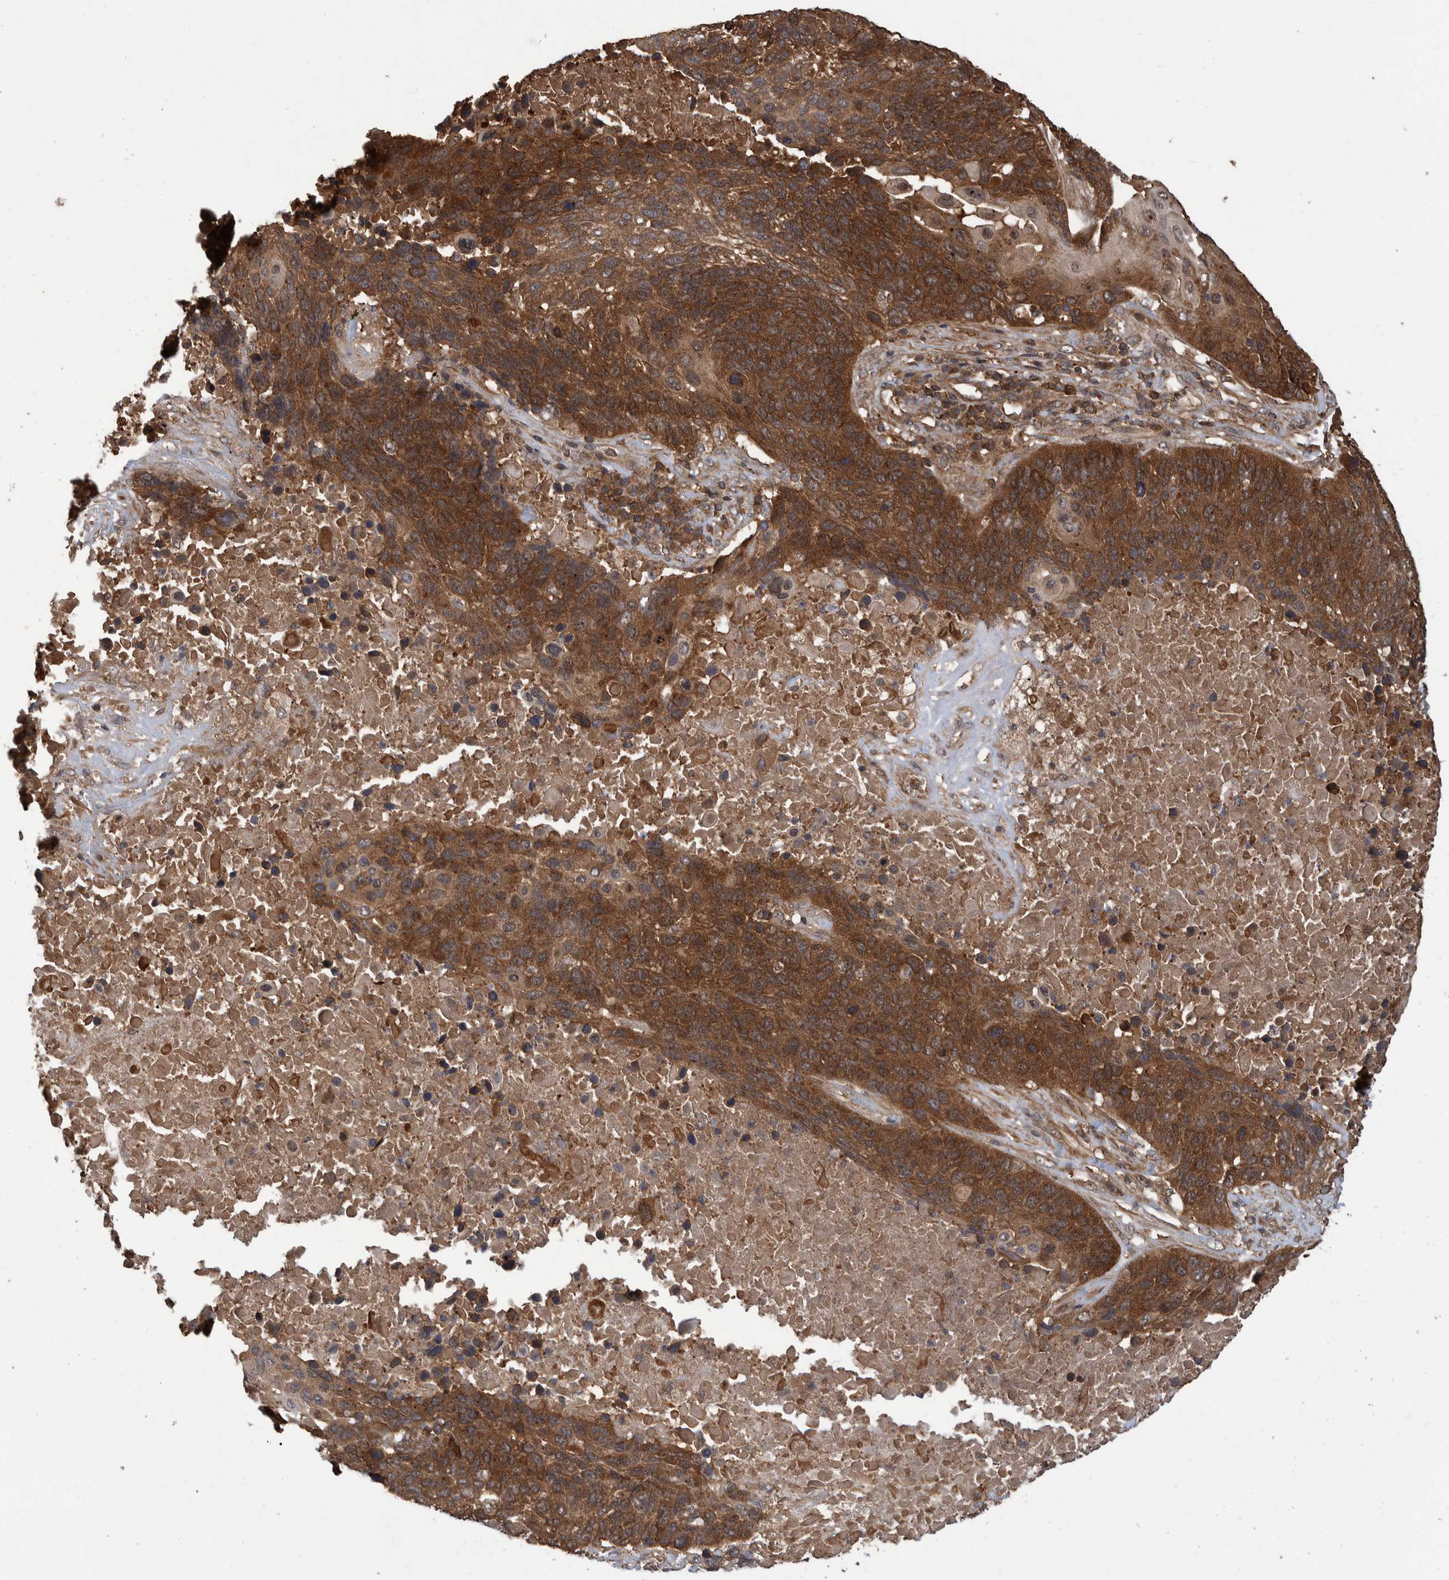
{"staining": {"intensity": "strong", "quantity": ">75%", "location": "cytoplasmic/membranous"}, "tissue": "lung cancer", "cell_type": "Tumor cells", "image_type": "cancer", "snomed": [{"axis": "morphology", "description": "Squamous cell carcinoma, NOS"}, {"axis": "topography", "description": "Lung"}], "caption": "Squamous cell carcinoma (lung) stained with a protein marker exhibits strong staining in tumor cells.", "gene": "VBP1", "patient": {"sex": "male", "age": 66}}